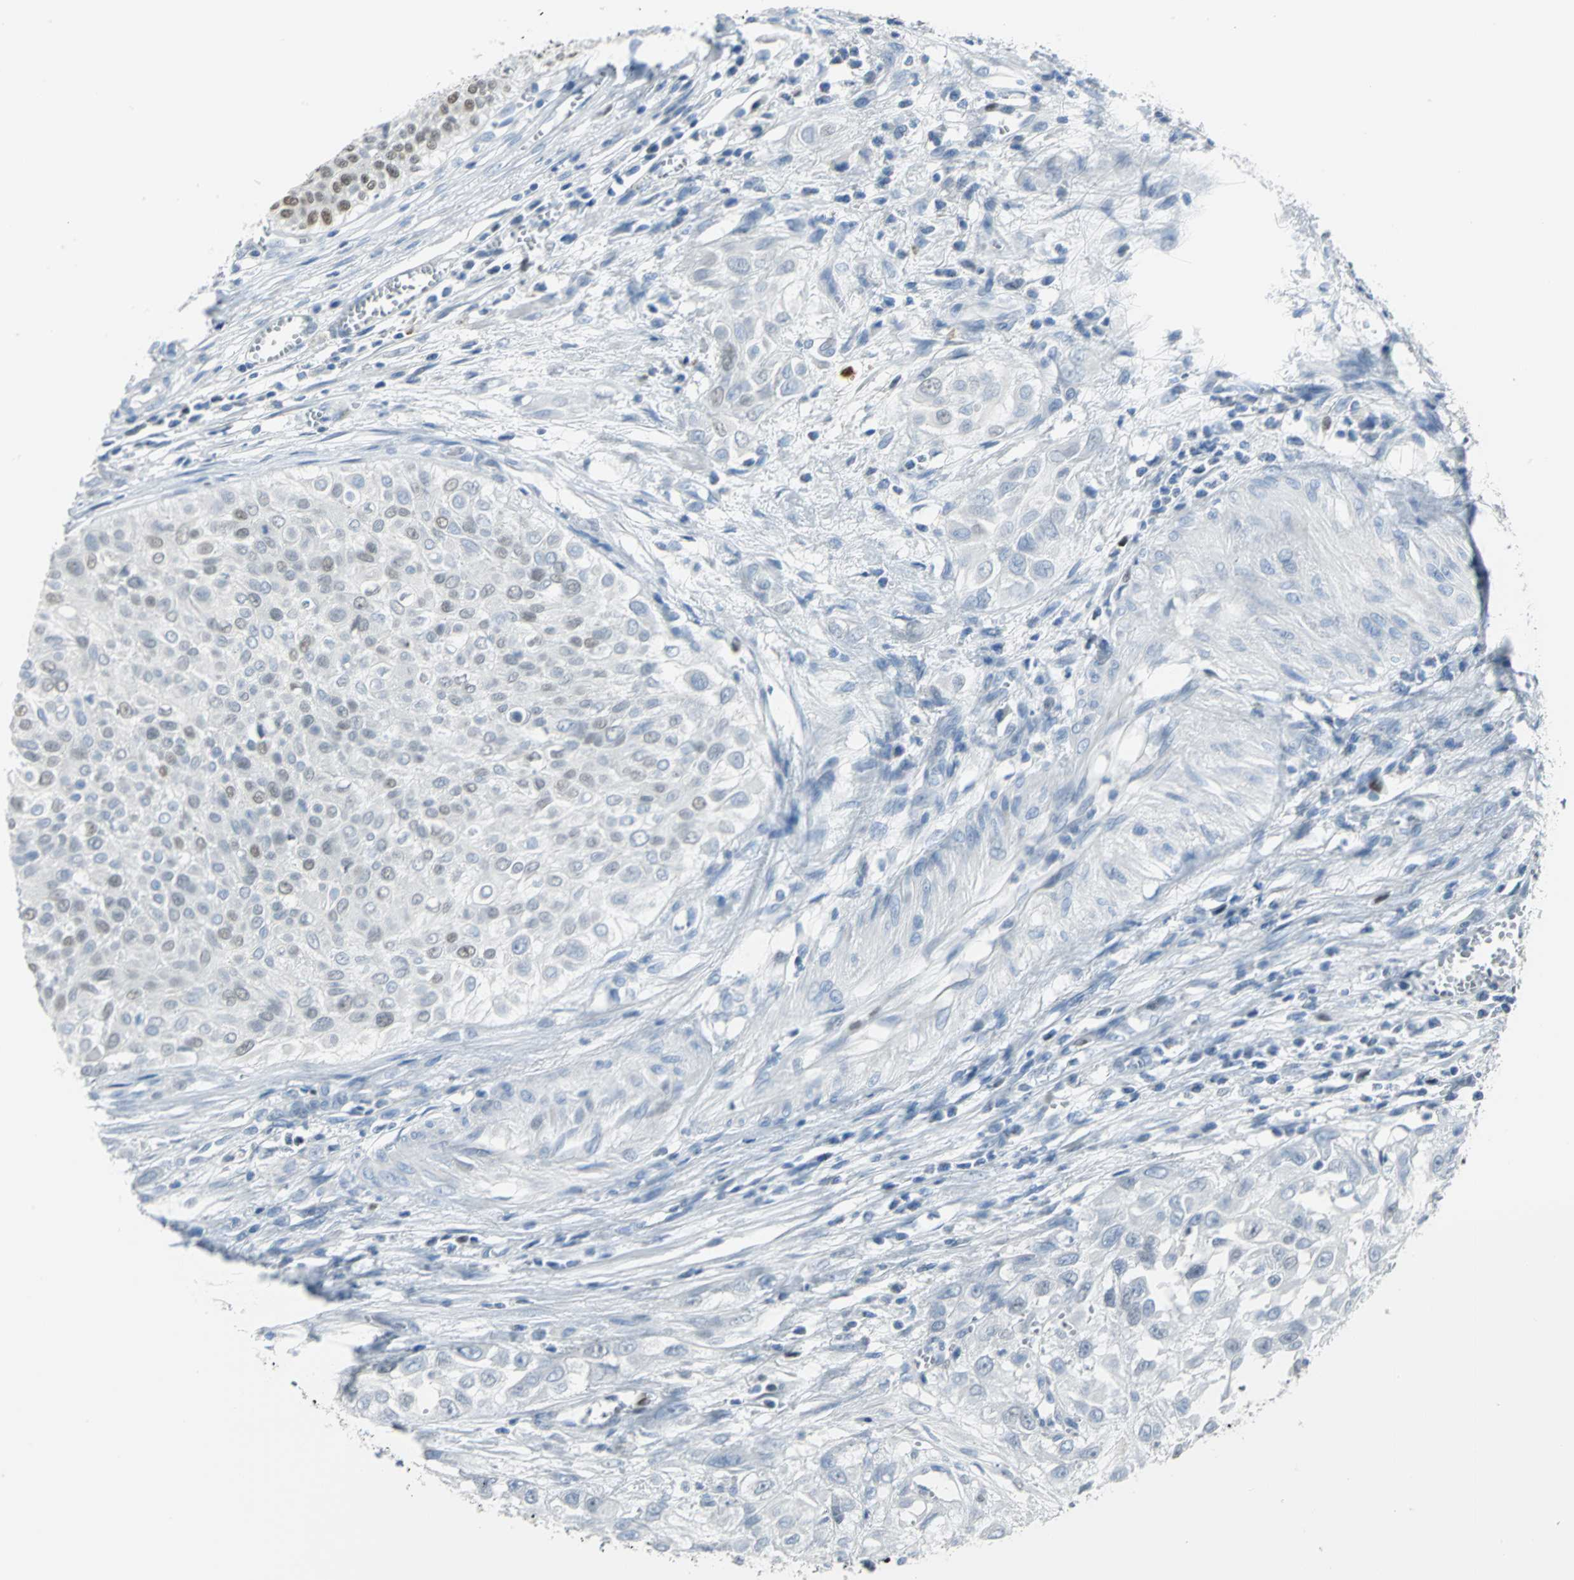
{"staining": {"intensity": "weak", "quantity": "25%-75%", "location": "nuclear"}, "tissue": "urothelial cancer", "cell_type": "Tumor cells", "image_type": "cancer", "snomed": [{"axis": "morphology", "description": "Urothelial carcinoma, High grade"}, {"axis": "topography", "description": "Urinary bladder"}], "caption": "About 25%-75% of tumor cells in human urothelial carcinoma (high-grade) display weak nuclear protein staining as visualized by brown immunohistochemical staining.", "gene": "MCM3", "patient": {"sex": "male", "age": 57}}